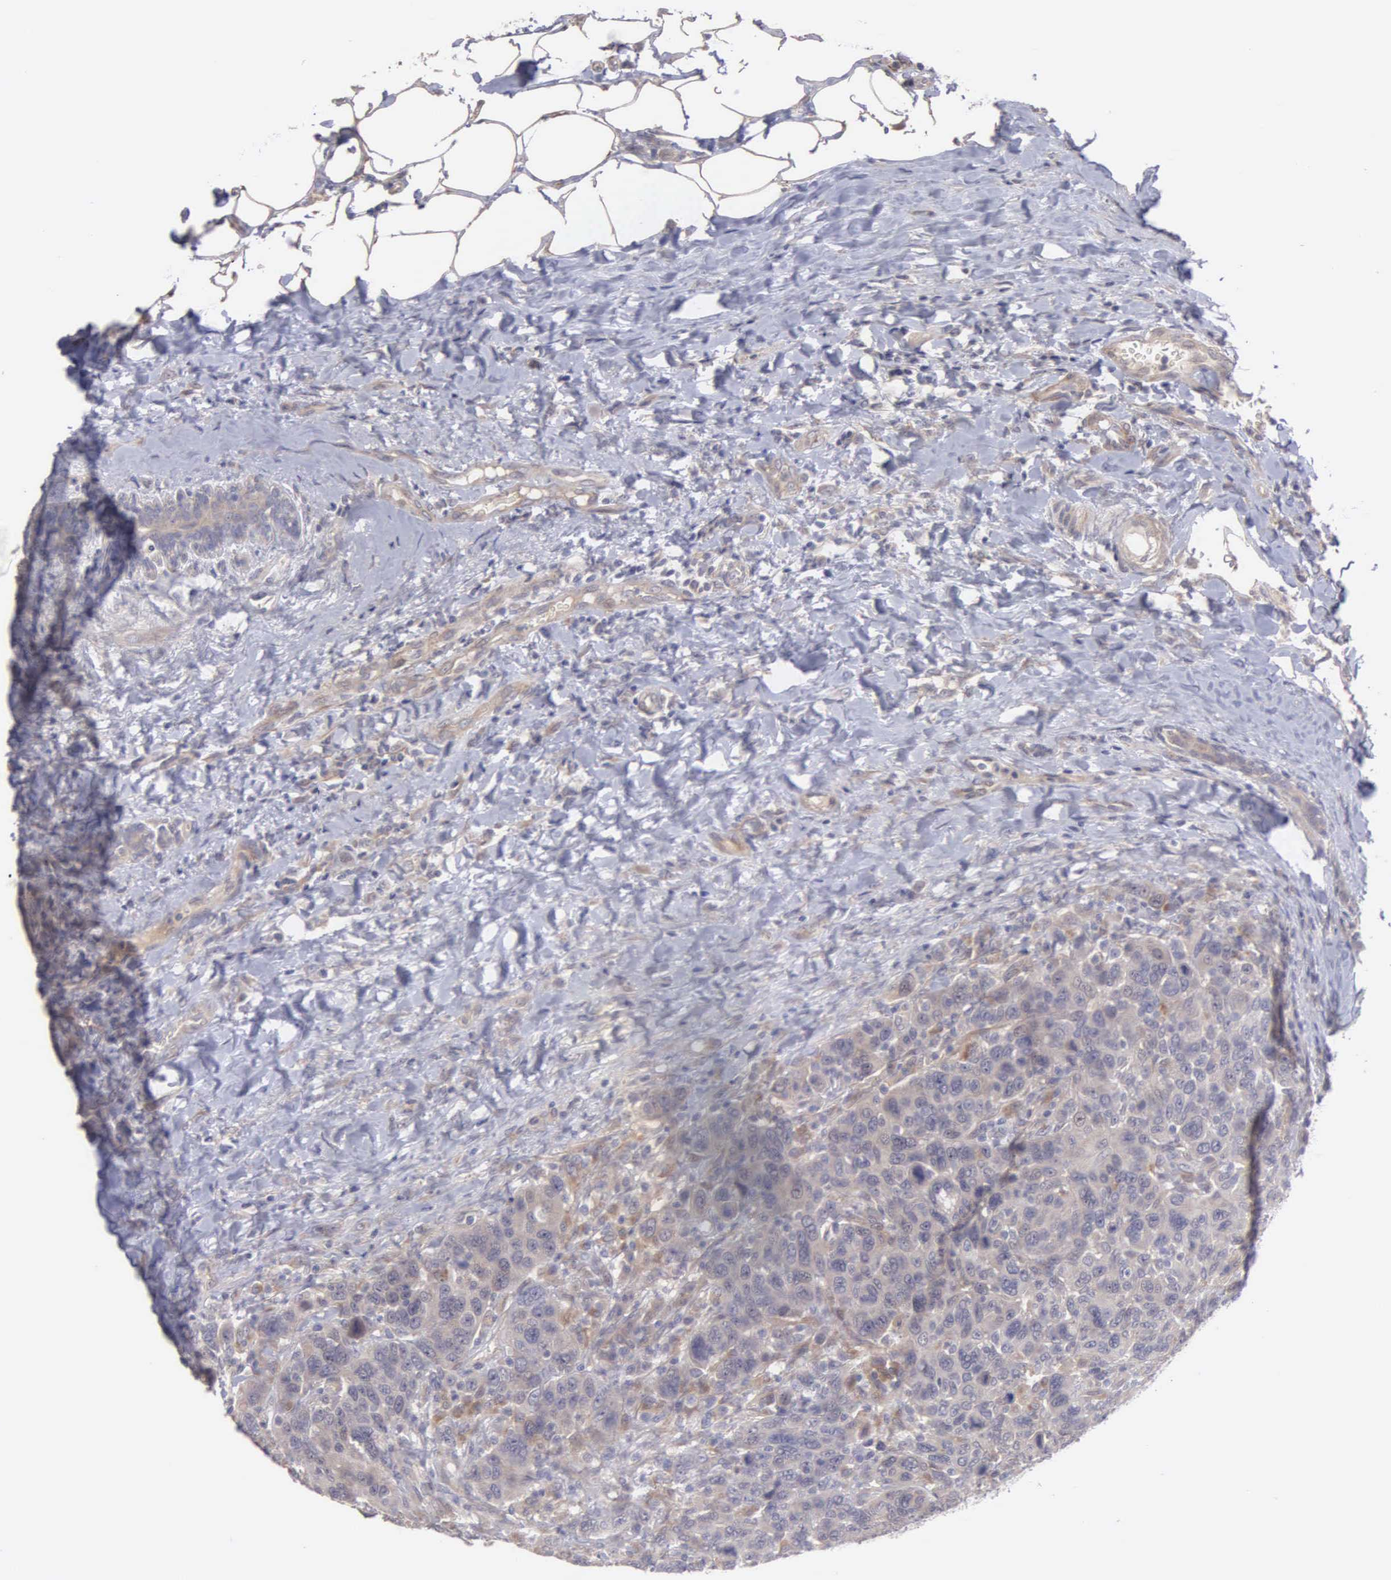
{"staining": {"intensity": "weak", "quantity": ">75%", "location": "cytoplasmic/membranous"}, "tissue": "breast cancer", "cell_type": "Tumor cells", "image_type": "cancer", "snomed": [{"axis": "morphology", "description": "Duct carcinoma"}, {"axis": "topography", "description": "Breast"}], "caption": "Breast cancer (intraductal carcinoma) stained with immunohistochemistry demonstrates weak cytoplasmic/membranous positivity in about >75% of tumor cells.", "gene": "RTL10", "patient": {"sex": "female", "age": 37}}